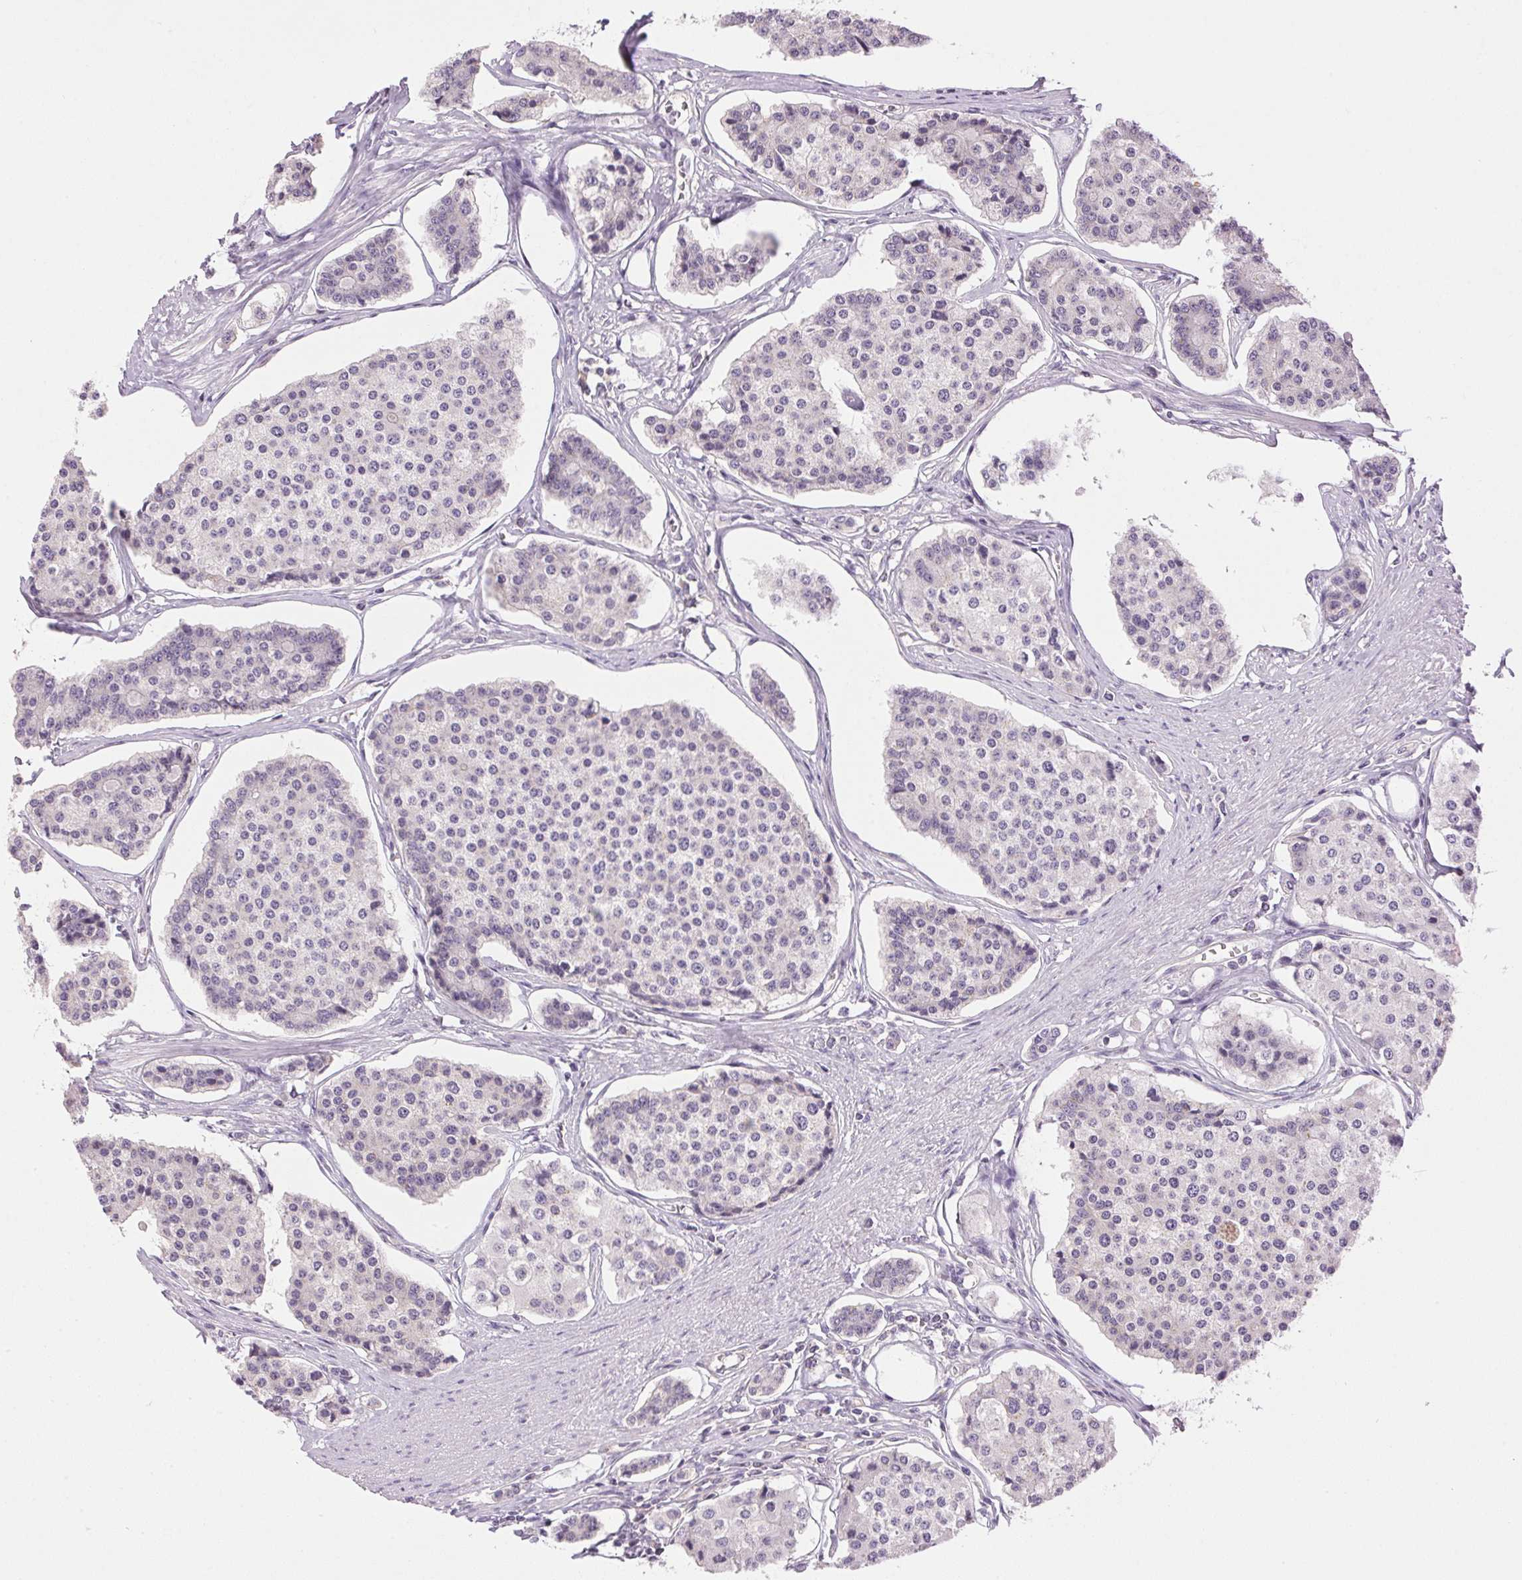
{"staining": {"intensity": "negative", "quantity": "none", "location": "none"}, "tissue": "carcinoid", "cell_type": "Tumor cells", "image_type": "cancer", "snomed": [{"axis": "morphology", "description": "Carcinoid, malignant, NOS"}, {"axis": "topography", "description": "Small intestine"}], "caption": "A high-resolution photomicrograph shows immunohistochemistry (IHC) staining of carcinoid (malignant), which demonstrates no significant staining in tumor cells.", "gene": "GOLPH3", "patient": {"sex": "female", "age": 65}}